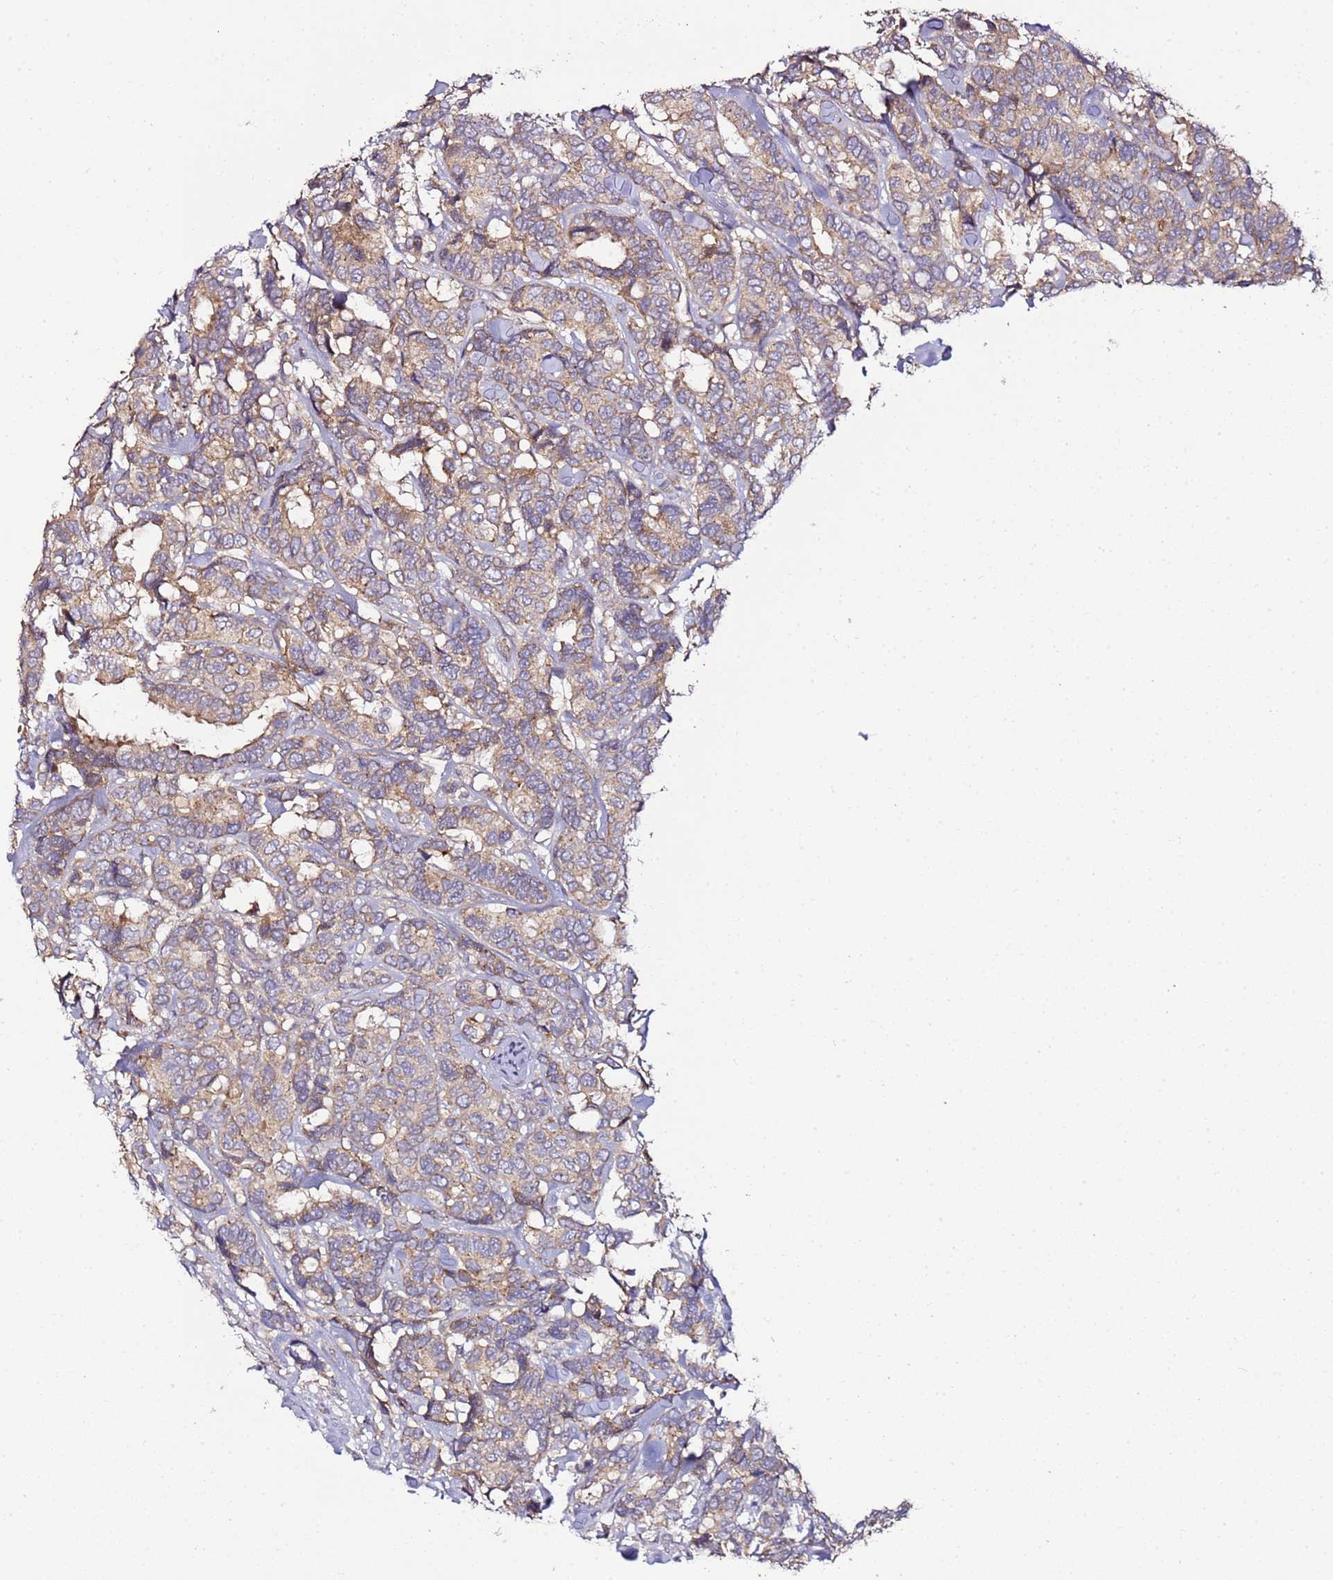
{"staining": {"intensity": "weak", "quantity": "25%-75%", "location": "cytoplasmic/membranous"}, "tissue": "breast cancer", "cell_type": "Tumor cells", "image_type": "cancer", "snomed": [{"axis": "morphology", "description": "Duct carcinoma"}, {"axis": "topography", "description": "Breast"}], "caption": "Weak cytoplasmic/membranous expression for a protein is appreciated in approximately 25%-75% of tumor cells of breast infiltrating ductal carcinoma using immunohistochemistry.", "gene": "KRTAP21-3", "patient": {"sex": "female", "age": 87}}